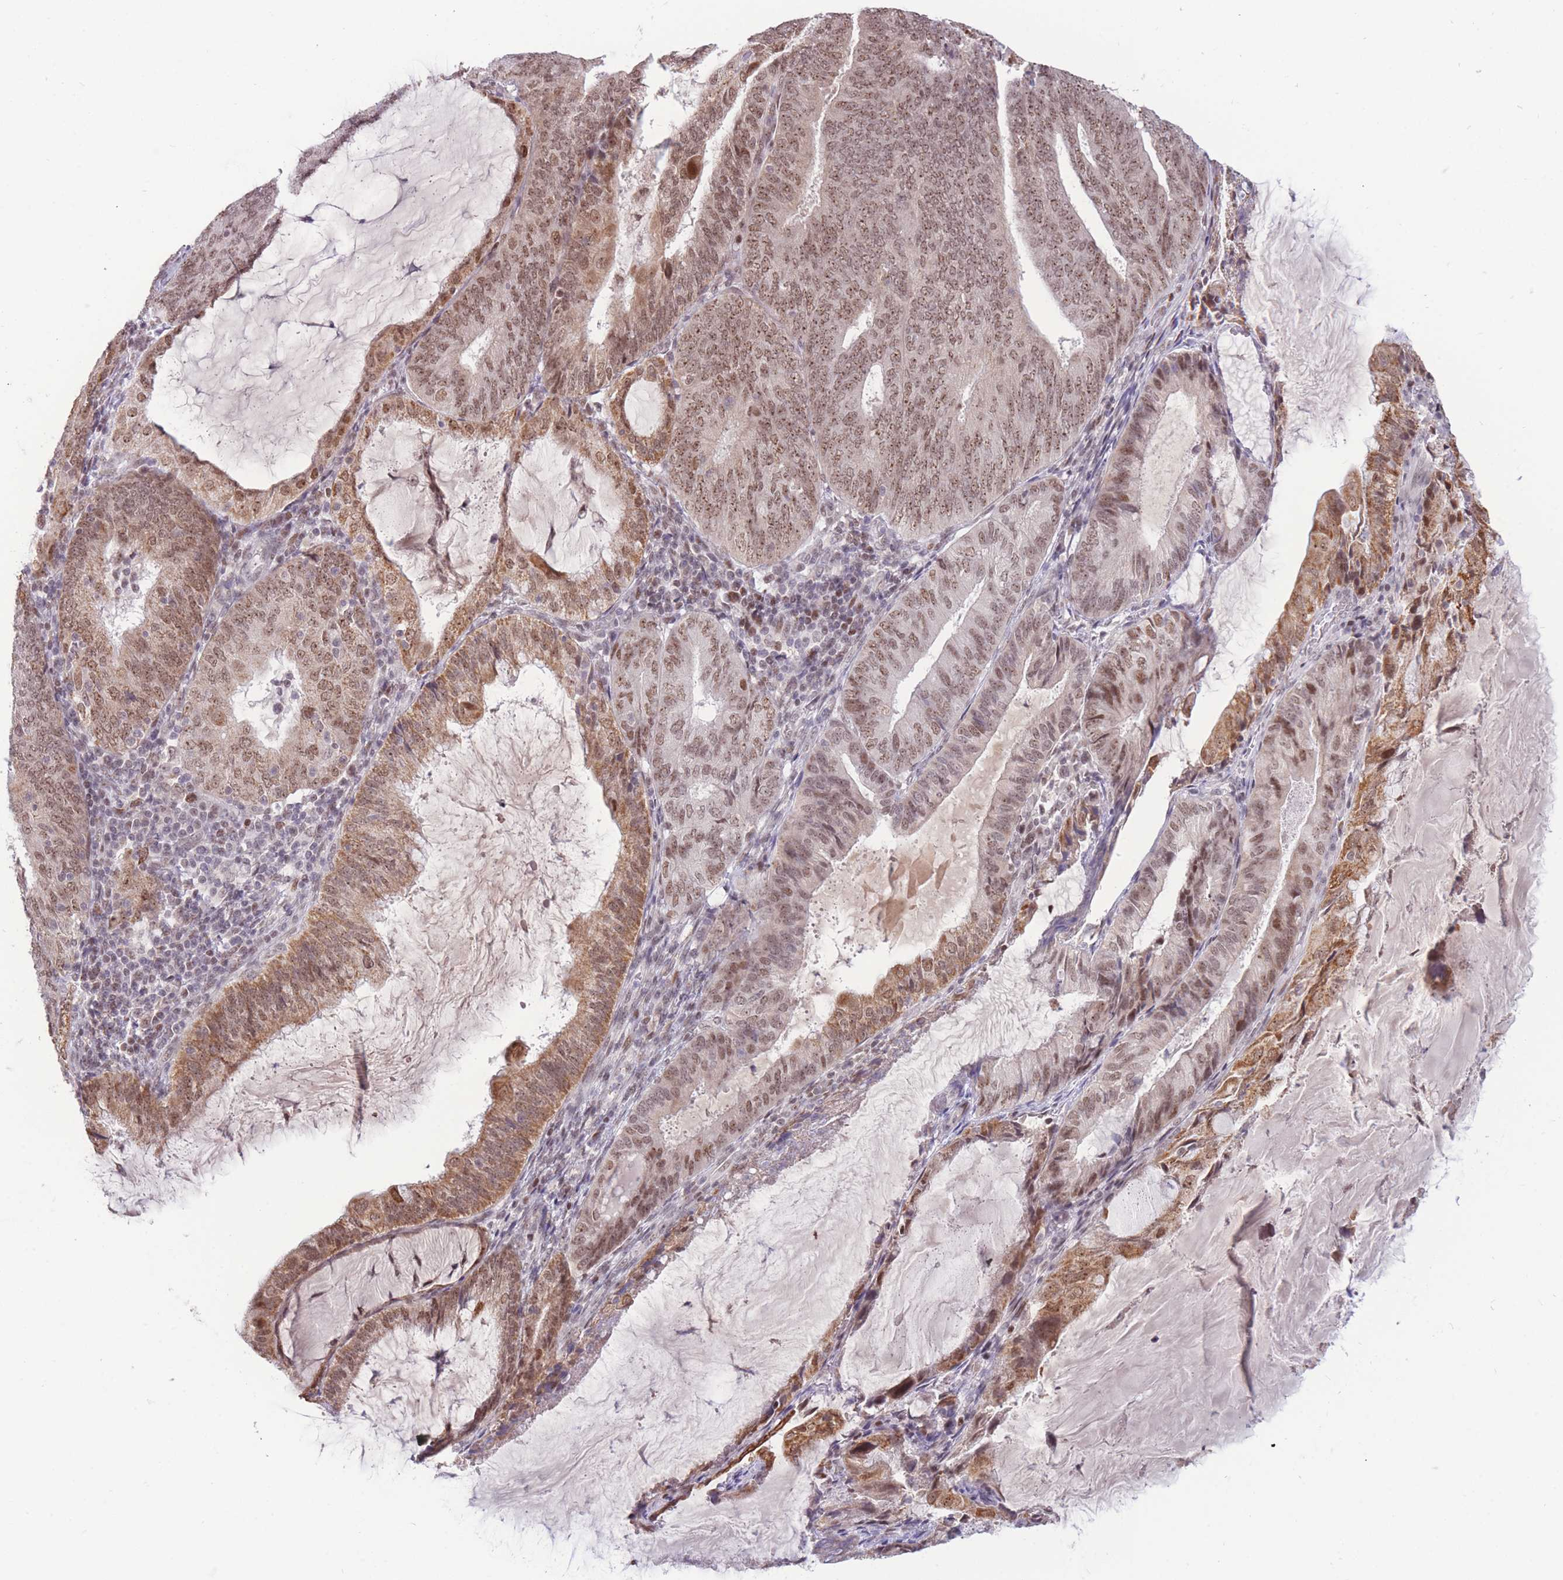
{"staining": {"intensity": "moderate", "quantity": ">75%", "location": "cytoplasmic/membranous,nuclear"}, "tissue": "endometrial cancer", "cell_type": "Tumor cells", "image_type": "cancer", "snomed": [{"axis": "morphology", "description": "Adenocarcinoma, NOS"}, {"axis": "topography", "description": "Endometrium"}], "caption": "Endometrial adenocarcinoma was stained to show a protein in brown. There is medium levels of moderate cytoplasmic/membranous and nuclear expression in approximately >75% of tumor cells.", "gene": "TARBP2", "patient": {"sex": "female", "age": 81}}